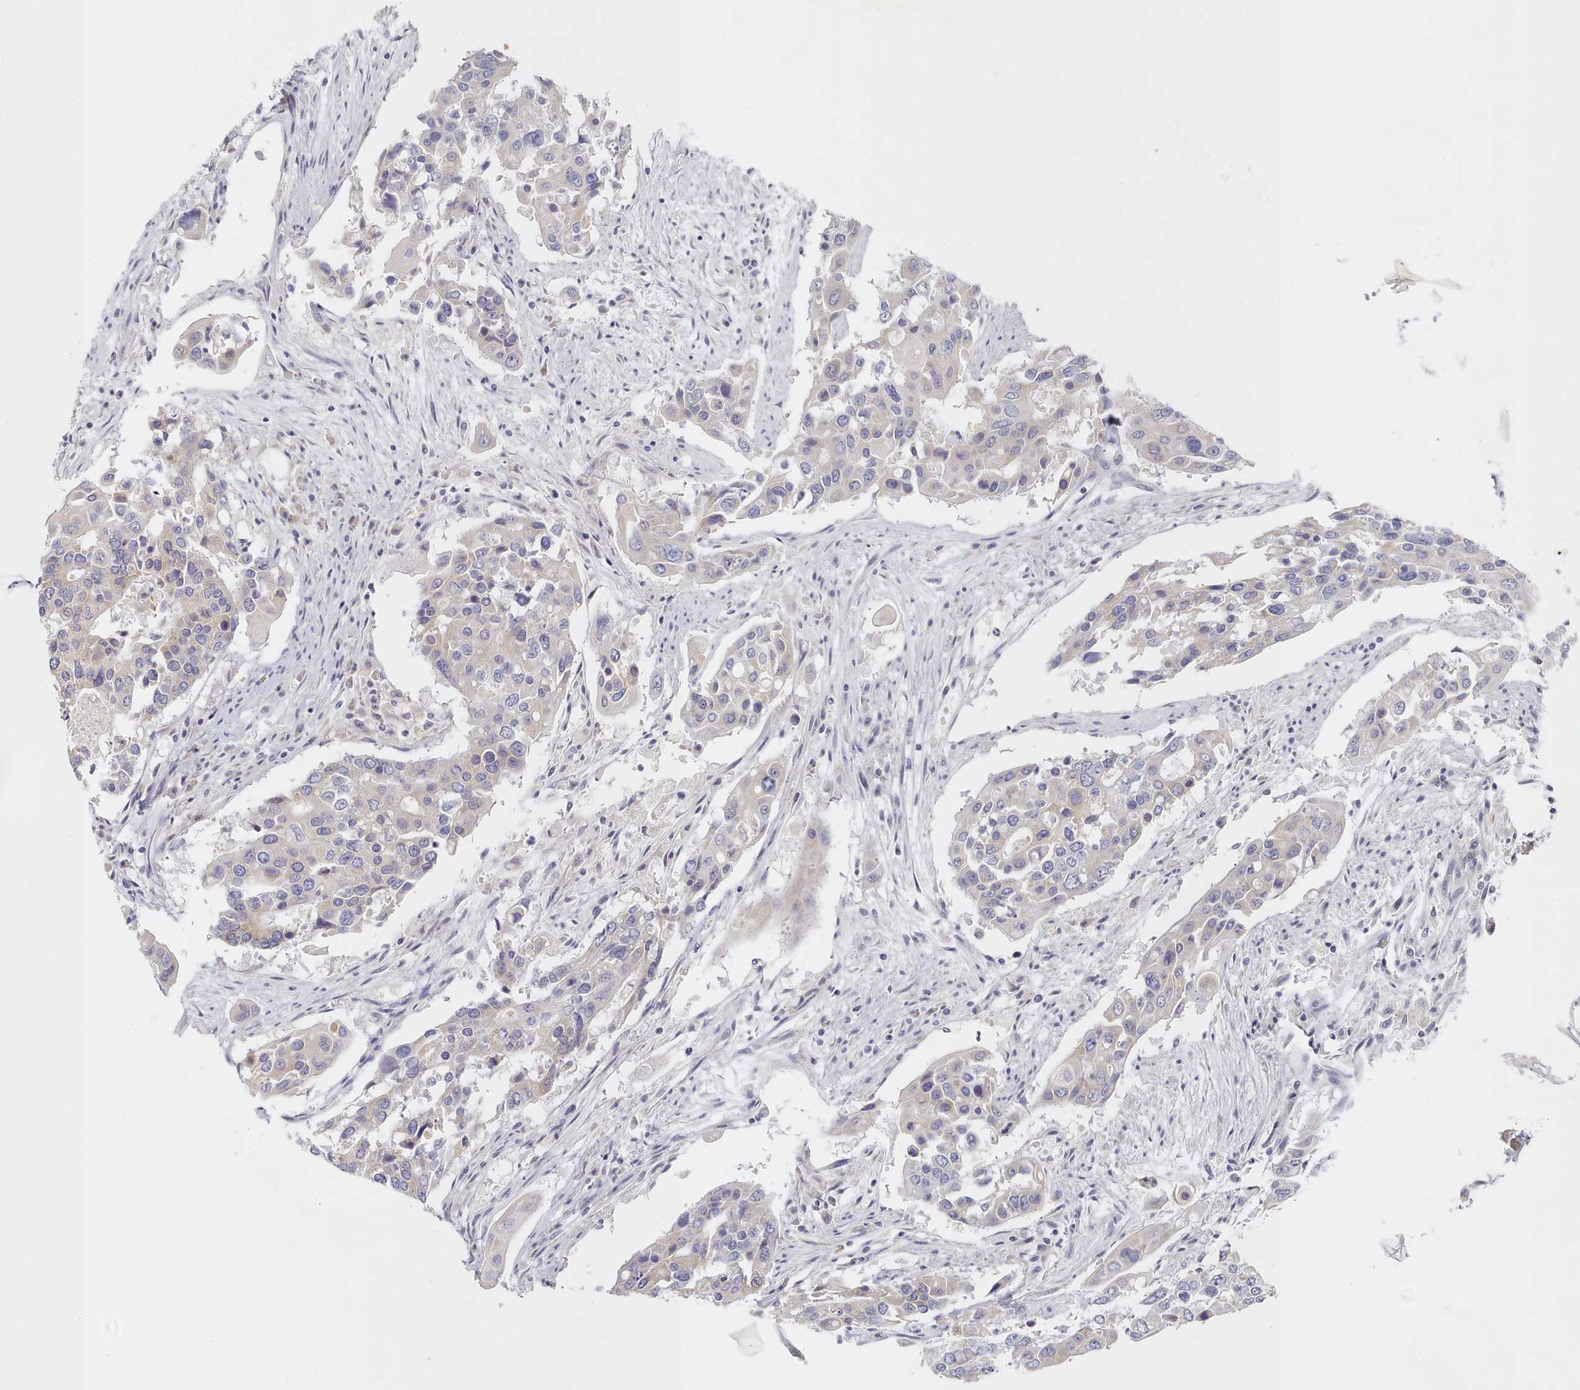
{"staining": {"intensity": "weak", "quantity": "<25%", "location": "cytoplasmic/membranous"}, "tissue": "colorectal cancer", "cell_type": "Tumor cells", "image_type": "cancer", "snomed": [{"axis": "morphology", "description": "Adenocarcinoma, NOS"}, {"axis": "topography", "description": "Colon"}], "caption": "Immunohistochemical staining of human colorectal cancer reveals no significant staining in tumor cells. (Immunohistochemistry (ihc), brightfield microscopy, high magnification).", "gene": "TYW1B", "patient": {"sex": "male", "age": 77}}